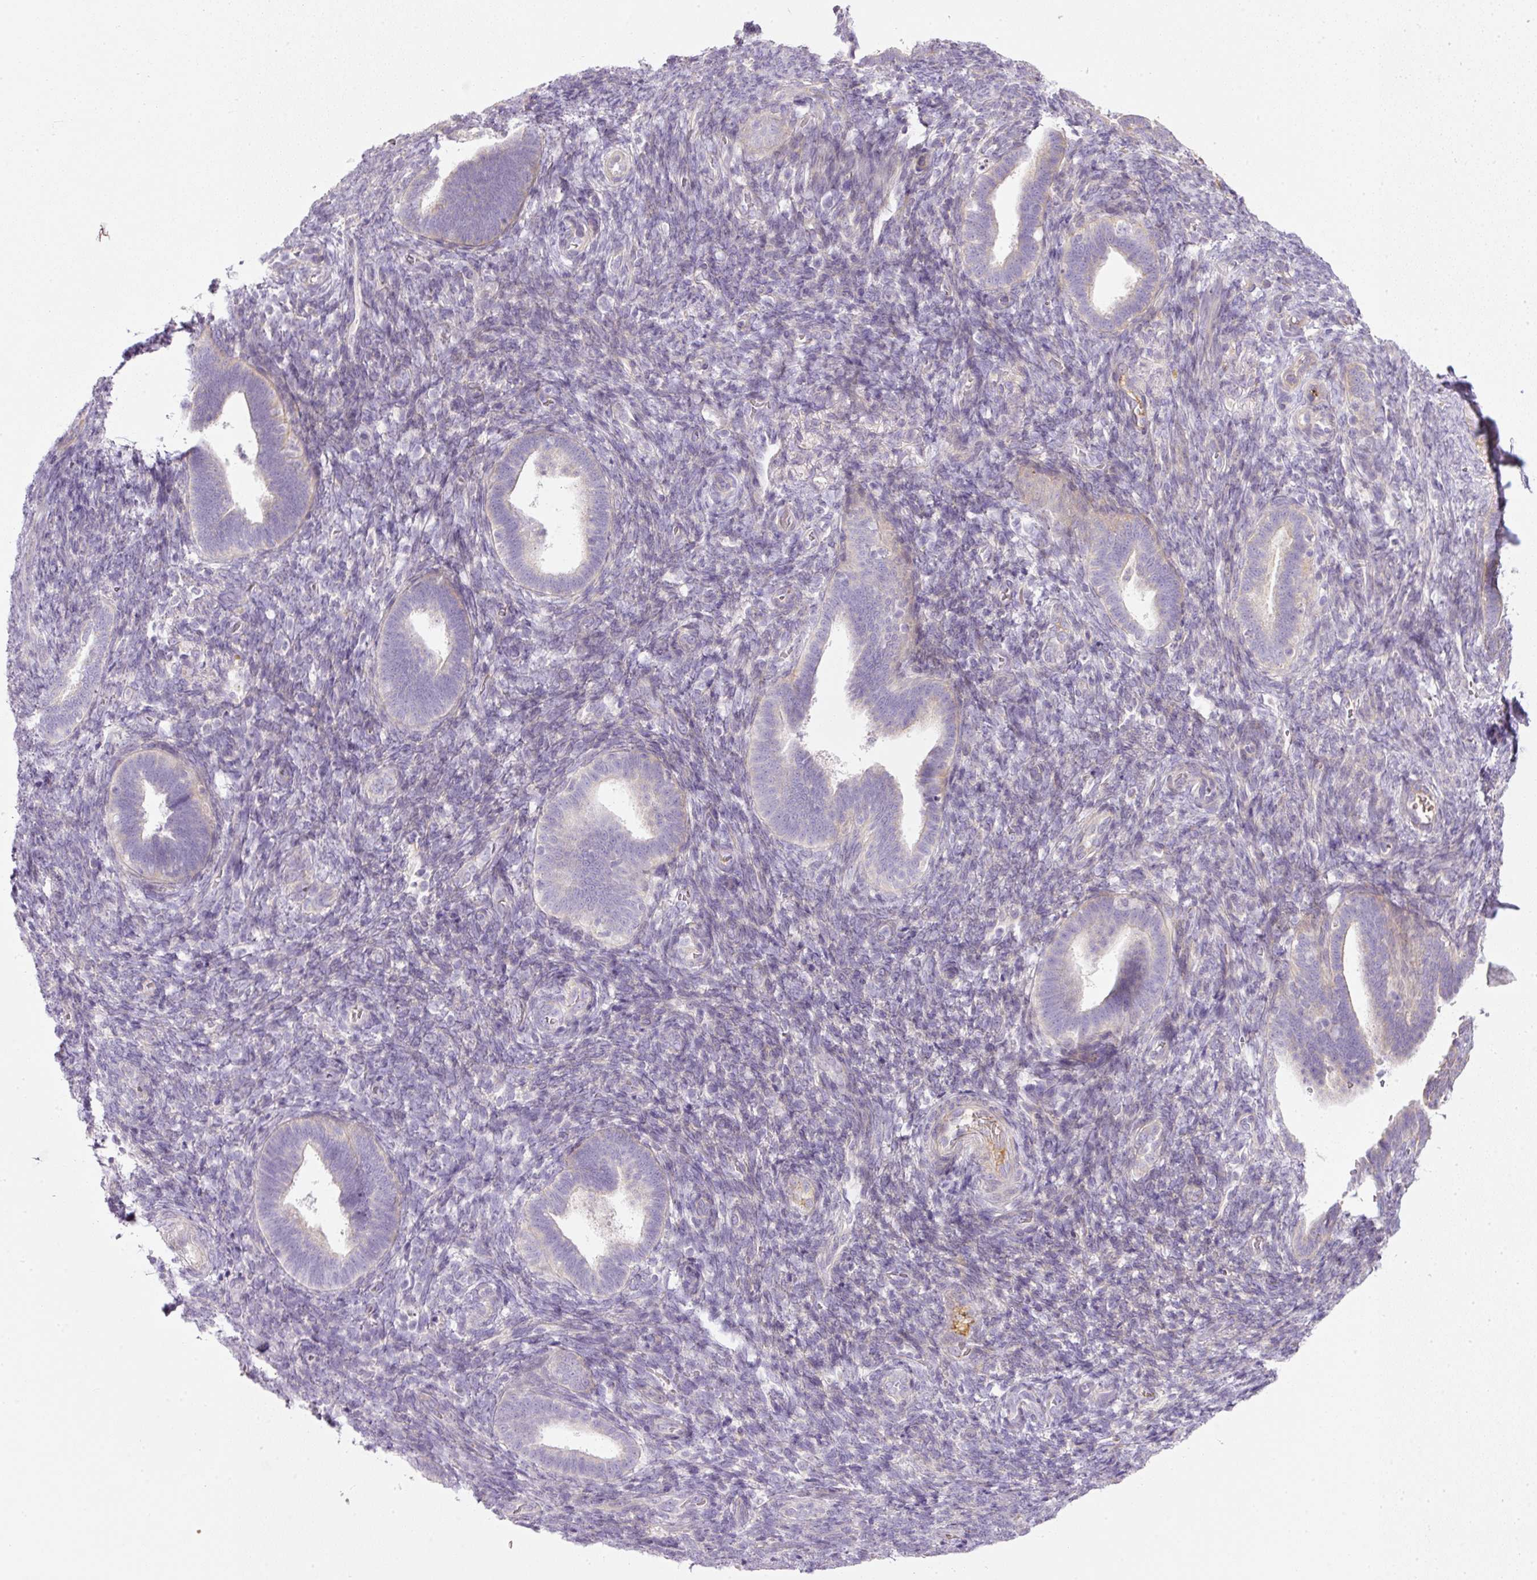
{"staining": {"intensity": "negative", "quantity": "none", "location": "none"}, "tissue": "endometrium", "cell_type": "Cells in endometrial stroma", "image_type": "normal", "snomed": [{"axis": "morphology", "description": "Normal tissue, NOS"}, {"axis": "topography", "description": "Endometrium"}], "caption": "DAB immunohistochemical staining of unremarkable human endometrium displays no significant positivity in cells in endometrial stroma. (DAB (3,3'-diaminobenzidine) IHC visualized using brightfield microscopy, high magnification).", "gene": "KPNA5", "patient": {"sex": "female", "age": 34}}